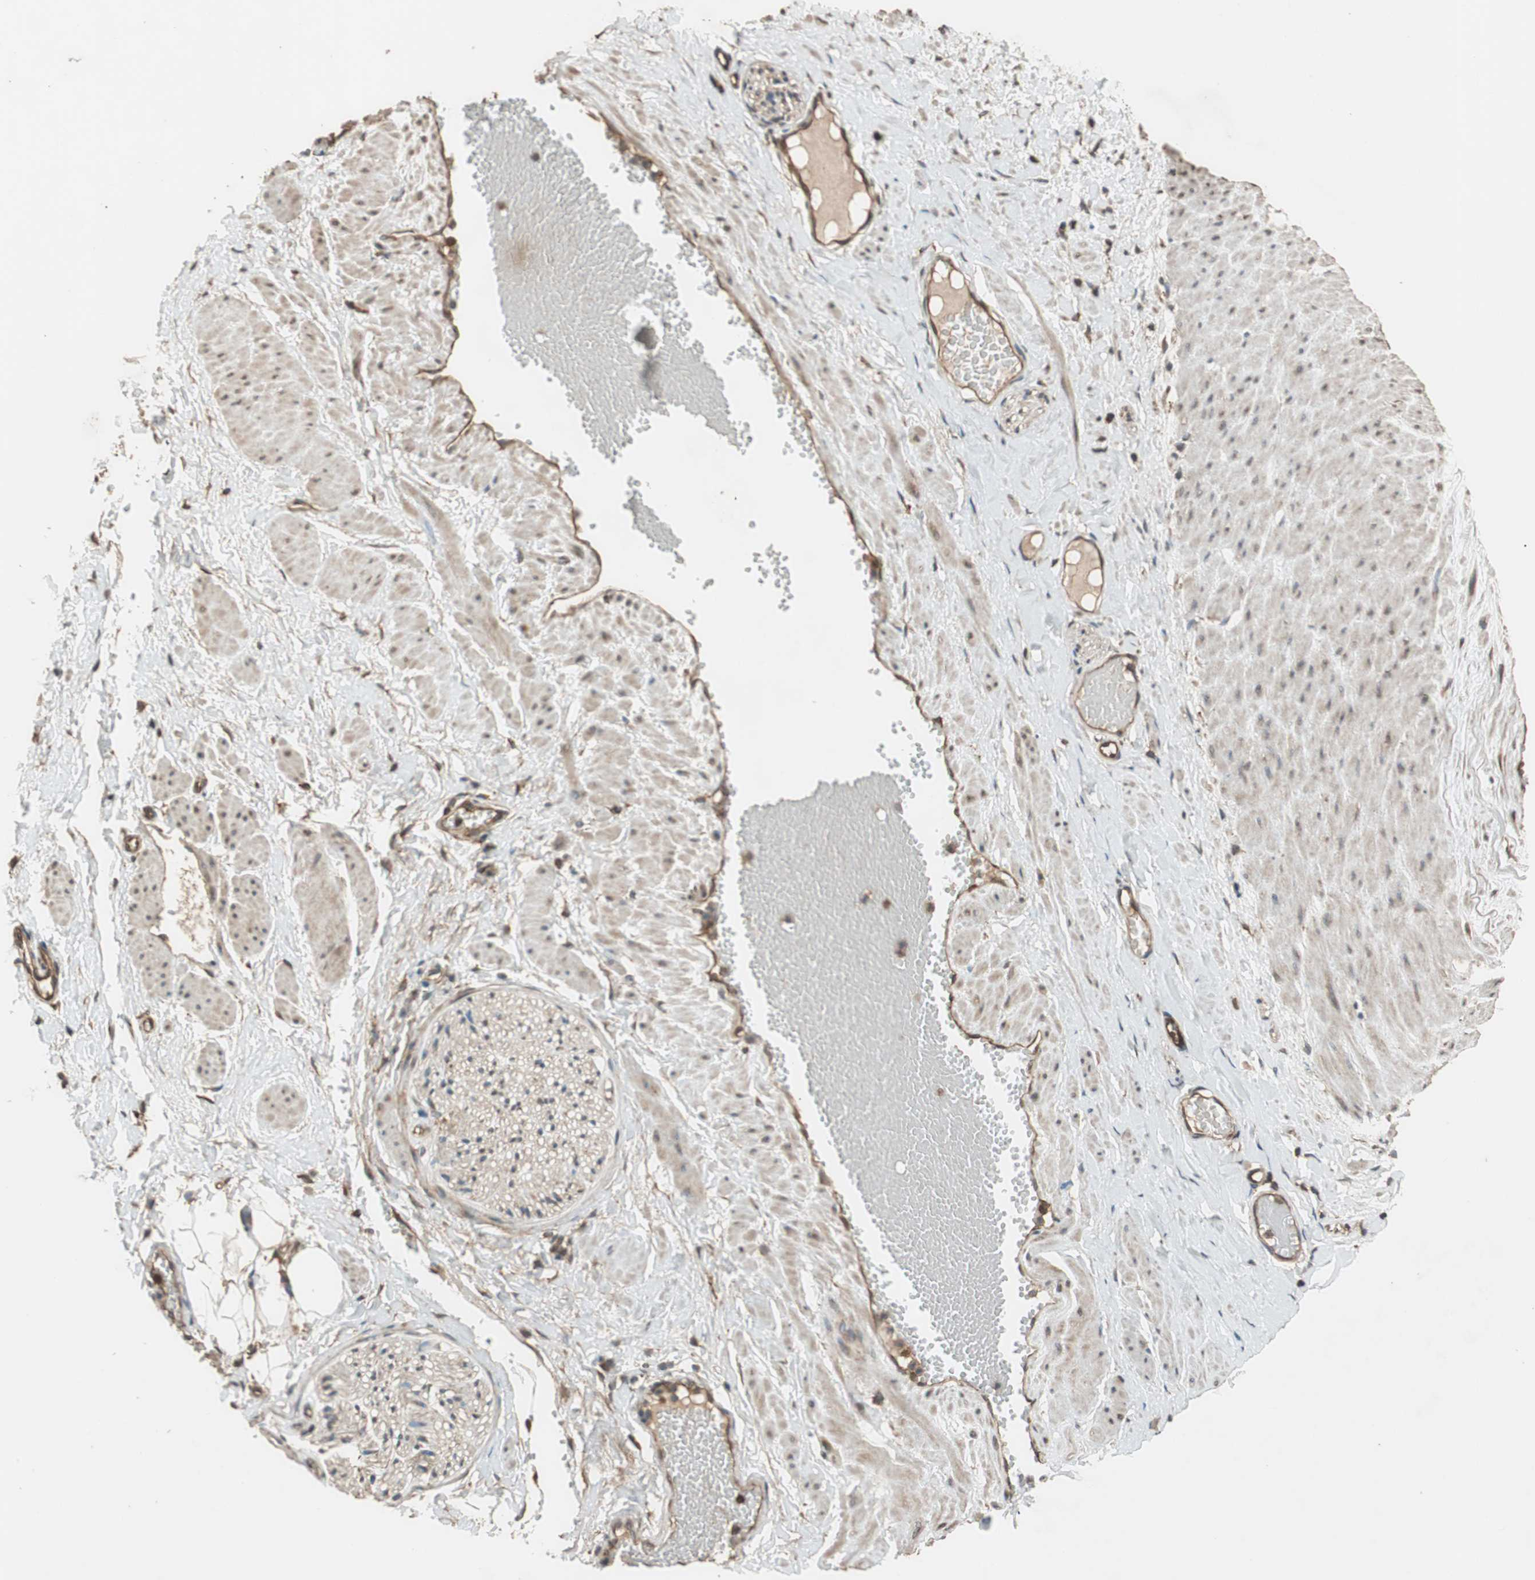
{"staining": {"intensity": "moderate", "quantity": ">75%", "location": "cytoplasmic/membranous"}, "tissue": "adipose tissue", "cell_type": "Adipocytes", "image_type": "normal", "snomed": [{"axis": "morphology", "description": "Normal tissue, NOS"}, {"axis": "topography", "description": "Soft tissue"}, {"axis": "topography", "description": "Vascular tissue"}], "caption": "This image exhibits IHC staining of normal adipose tissue, with medium moderate cytoplasmic/membranous positivity in approximately >75% of adipocytes.", "gene": "MST1R", "patient": {"sex": "female", "age": 35}}